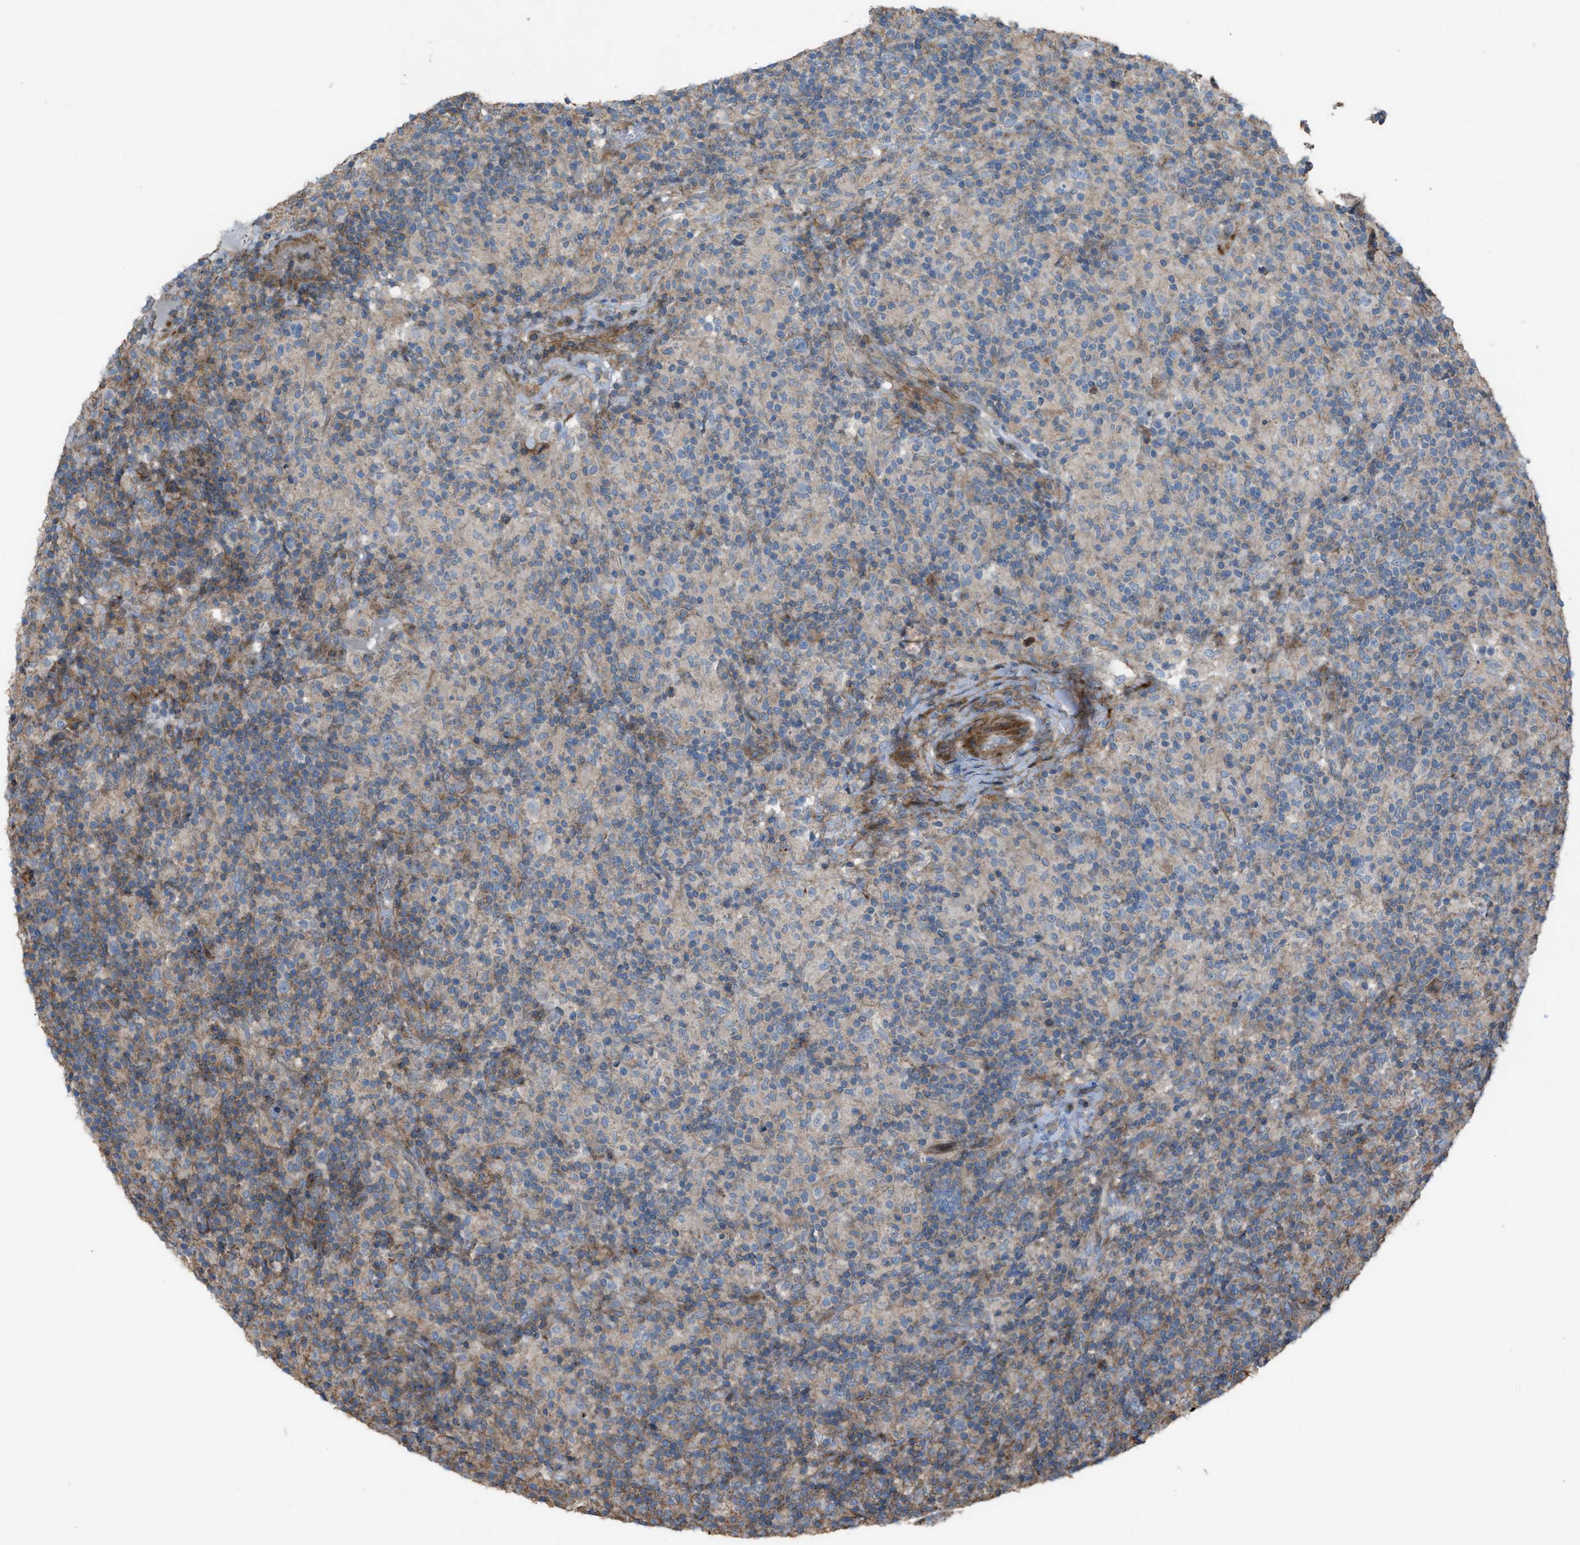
{"staining": {"intensity": "negative", "quantity": "none", "location": "none"}, "tissue": "lymphoma", "cell_type": "Tumor cells", "image_type": "cancer", "snomed": [{"axis": "morphology", "description": "Hodgkin's disease, NOS"}, {"axis": "topography", "description": "Lymph node"}], "caption": "Immunohistochemistry (IHC) photomicrograph of neoplastic tissue: human Hodgkin's disease stained with DAB (3,3'-diaminobenzidine) displays no significant protein positivity in tumor cells. Brightfield microscopy of IHC stained with DAB (brown) and hematoxylin (blue), captured at high magnification.", "gene": "NCK2", "patient": {"sex": "male", "age": 70}}